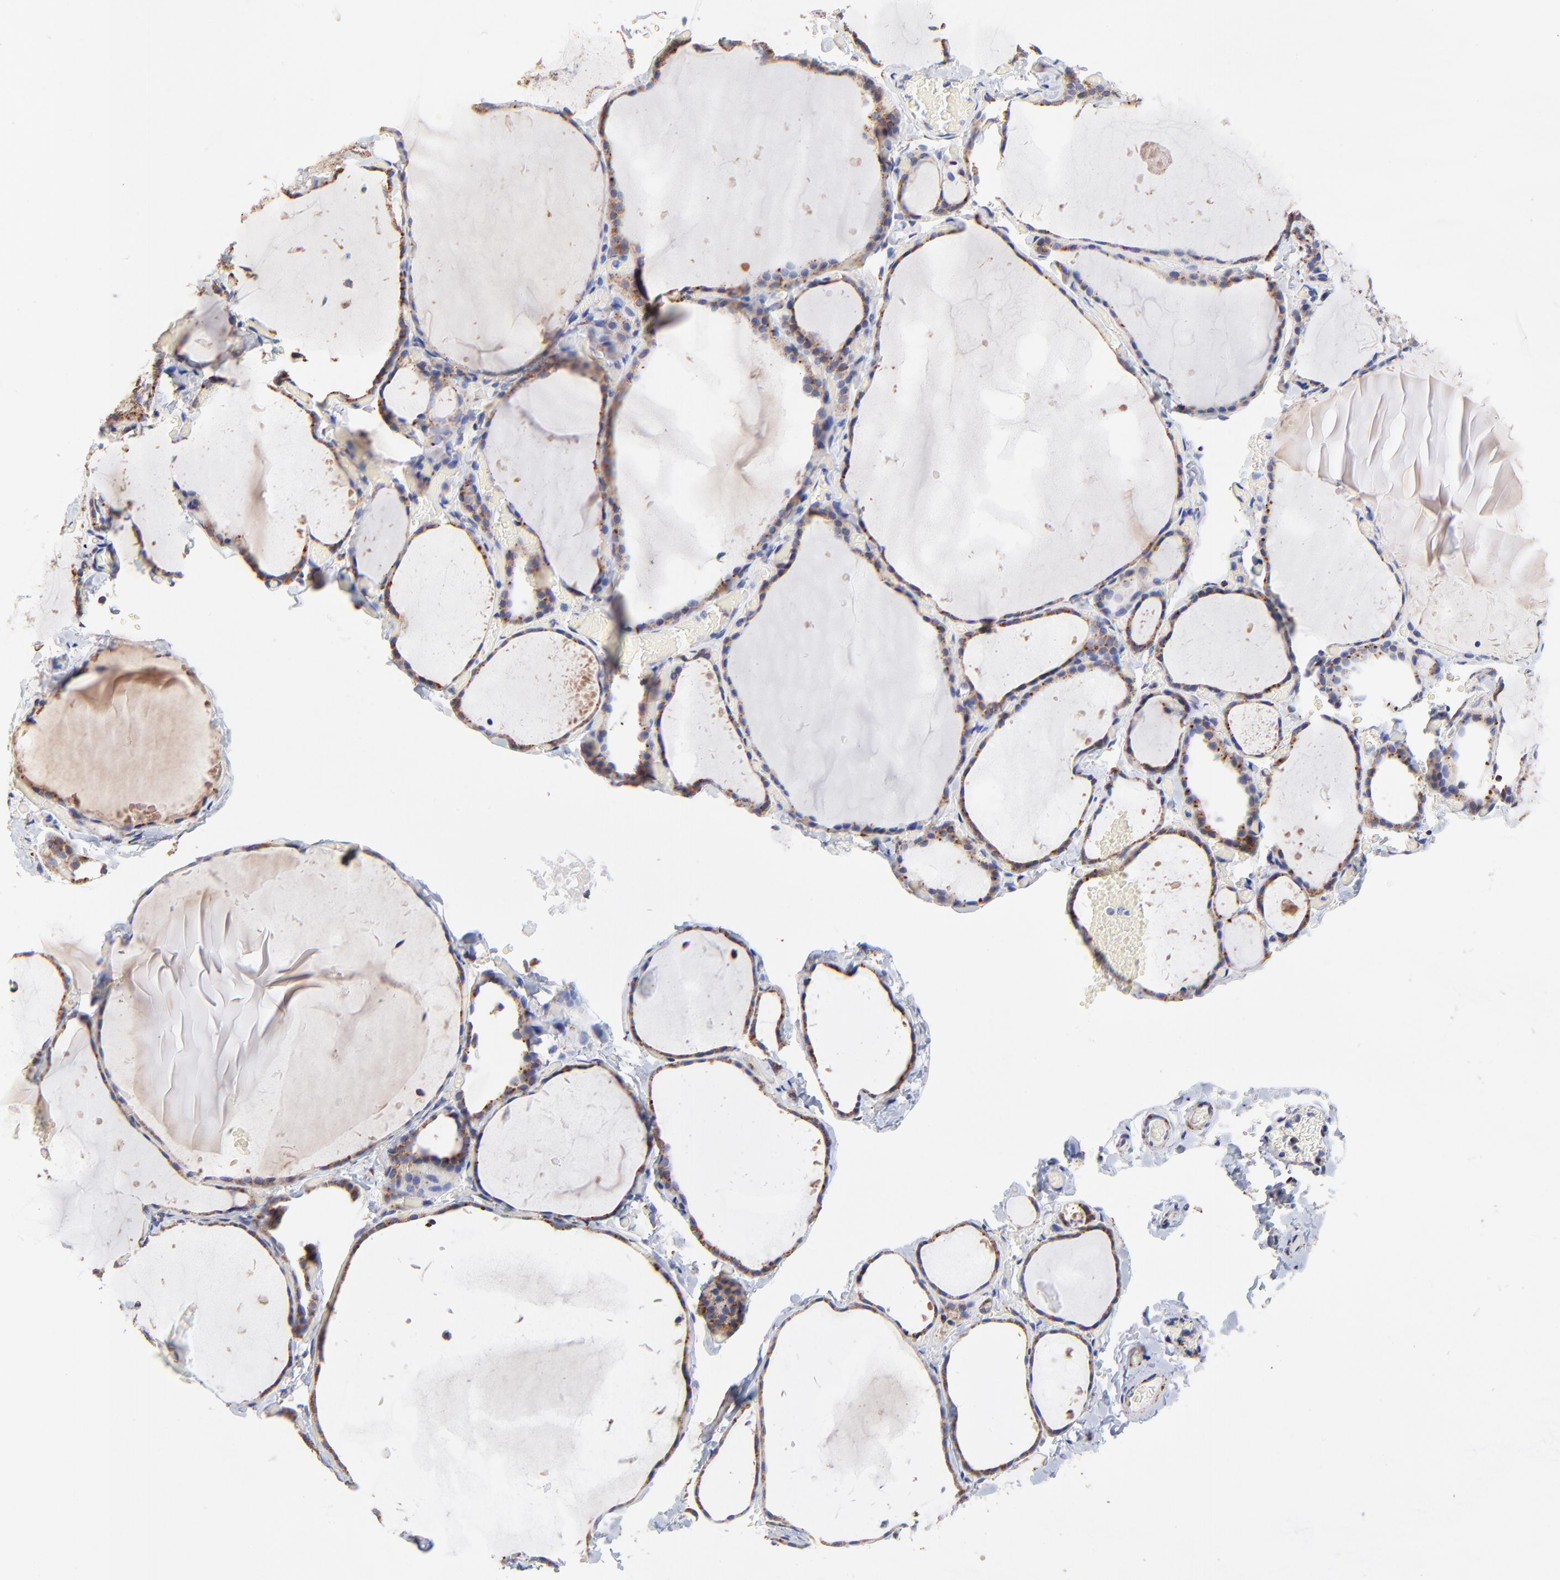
{"staining": {"intensity": "moderate", "quantity": ">75%", "location": "cytoplasmic/membranous"}, "tissue": "thyroid gland", "cell_type": "Glandular cells", "image_type": "normal", "snomed": [{"axis": "morphology", "description": "Normal tissue, NOS"}, {"axis": "topography", "description": "Thyroid gland"}], "caption": "Immunohistochemical staining of unremarkable human thyroid gland reveals moderate cytoplasmic/membranous protein staining in about >75% of glandular cells. The staining was performed using DAB (3,3'-diaminobenzidine) to visualize the protein expression in brown, while the nuclei were stained in blue with hematoxylin (Magnification: 20x).", "gene": "SSBP1", "patient": {"sex": "female", "age": 22}}